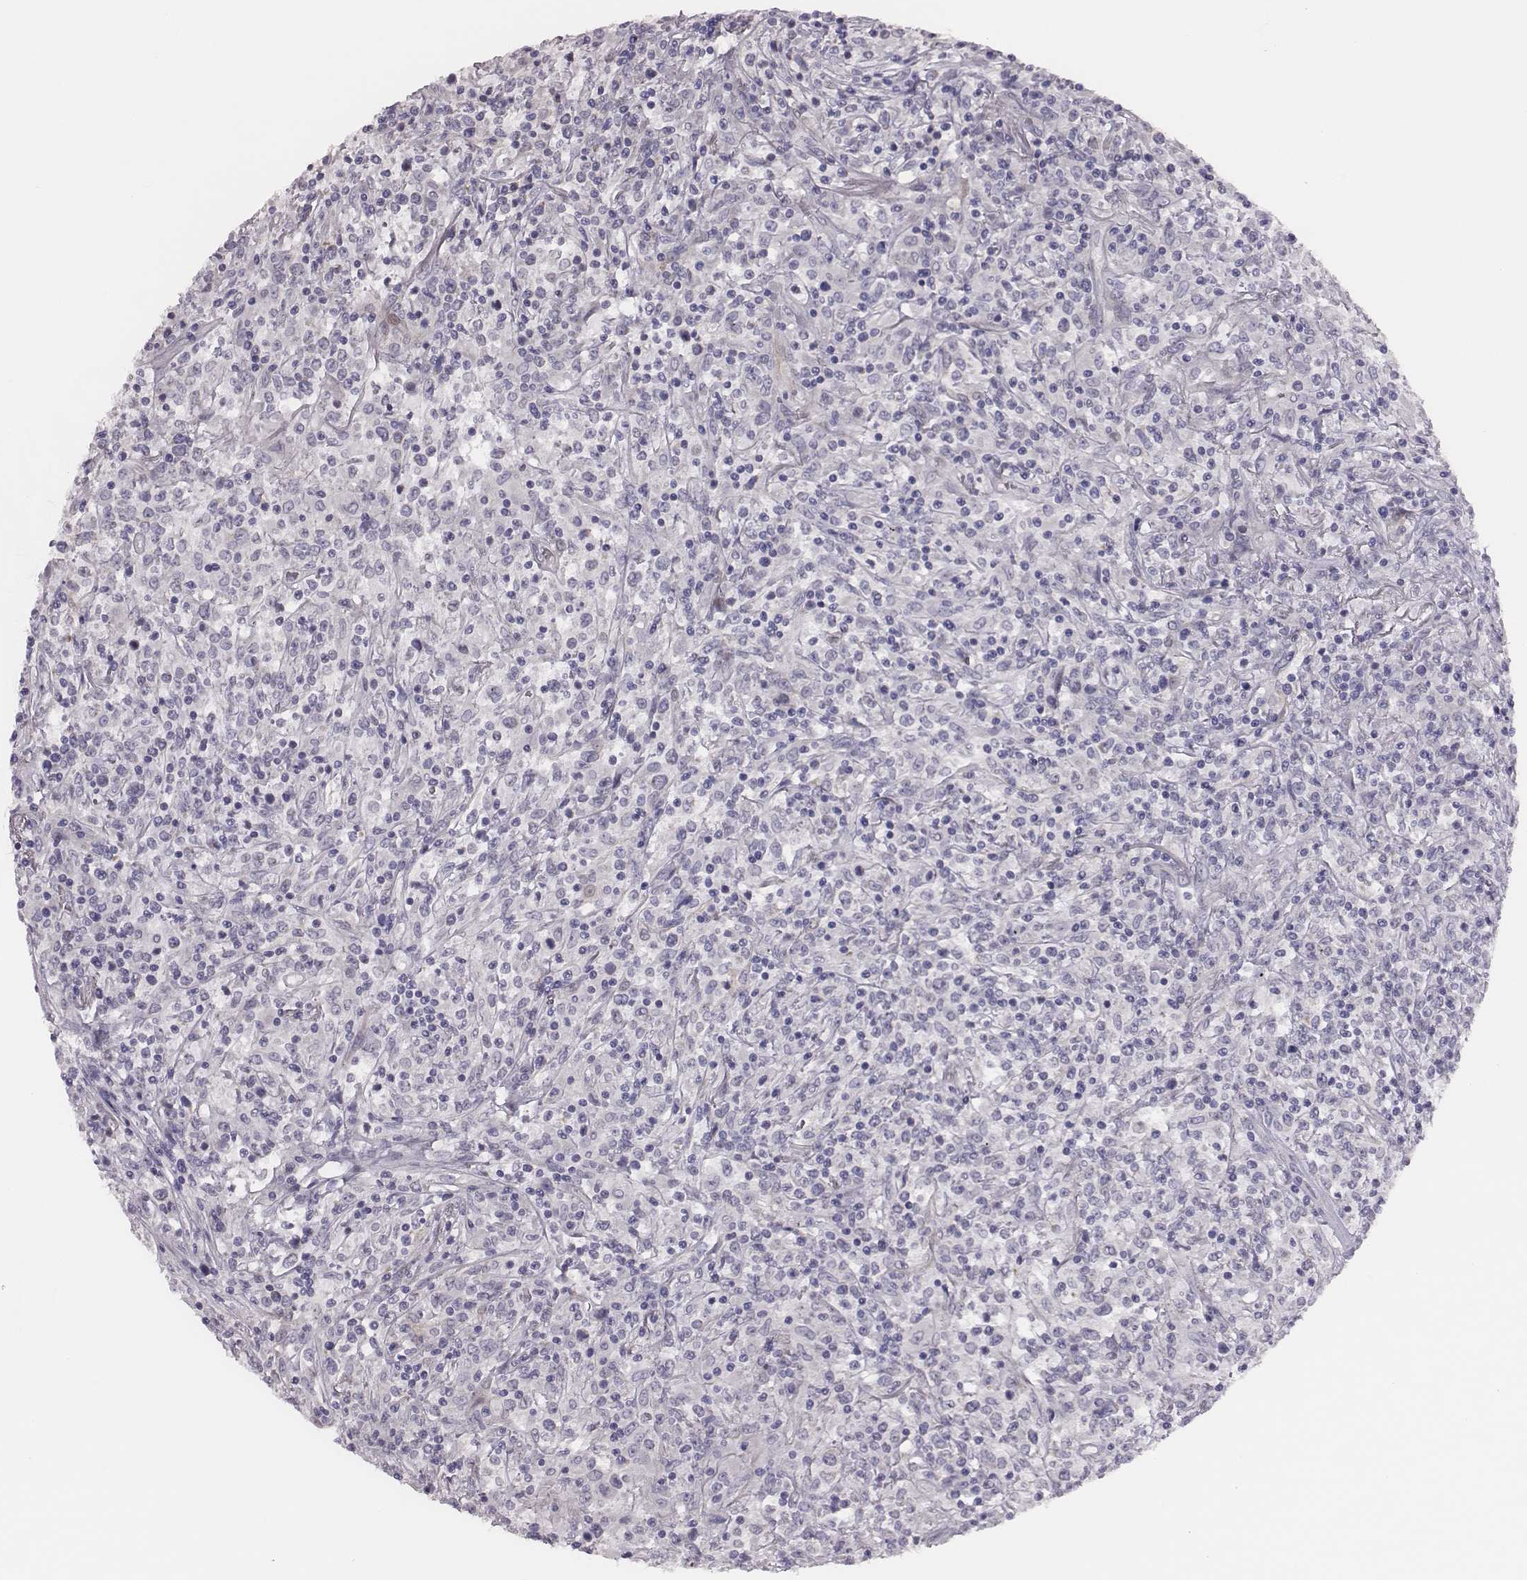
{"staining": {"intensity": "negative", "quantity": "none", "location": "none"}, "tissue": "lymphoma", "cell_type": "Tumor cells", "image_type": "cancer", "snomed": [{"axis": "morphology", "description": "Malignant lymphoma, non-Hodgkin's type, High grade"}, {"axis": "topography", "description": "Lung"}], "caption": "Lymphoma stained for a protein using immunohistochemistry (IHC) demonstrates no staining tumor cells.", "gene": "SCML2", "patient": {"sex": "male", "age": 79}}